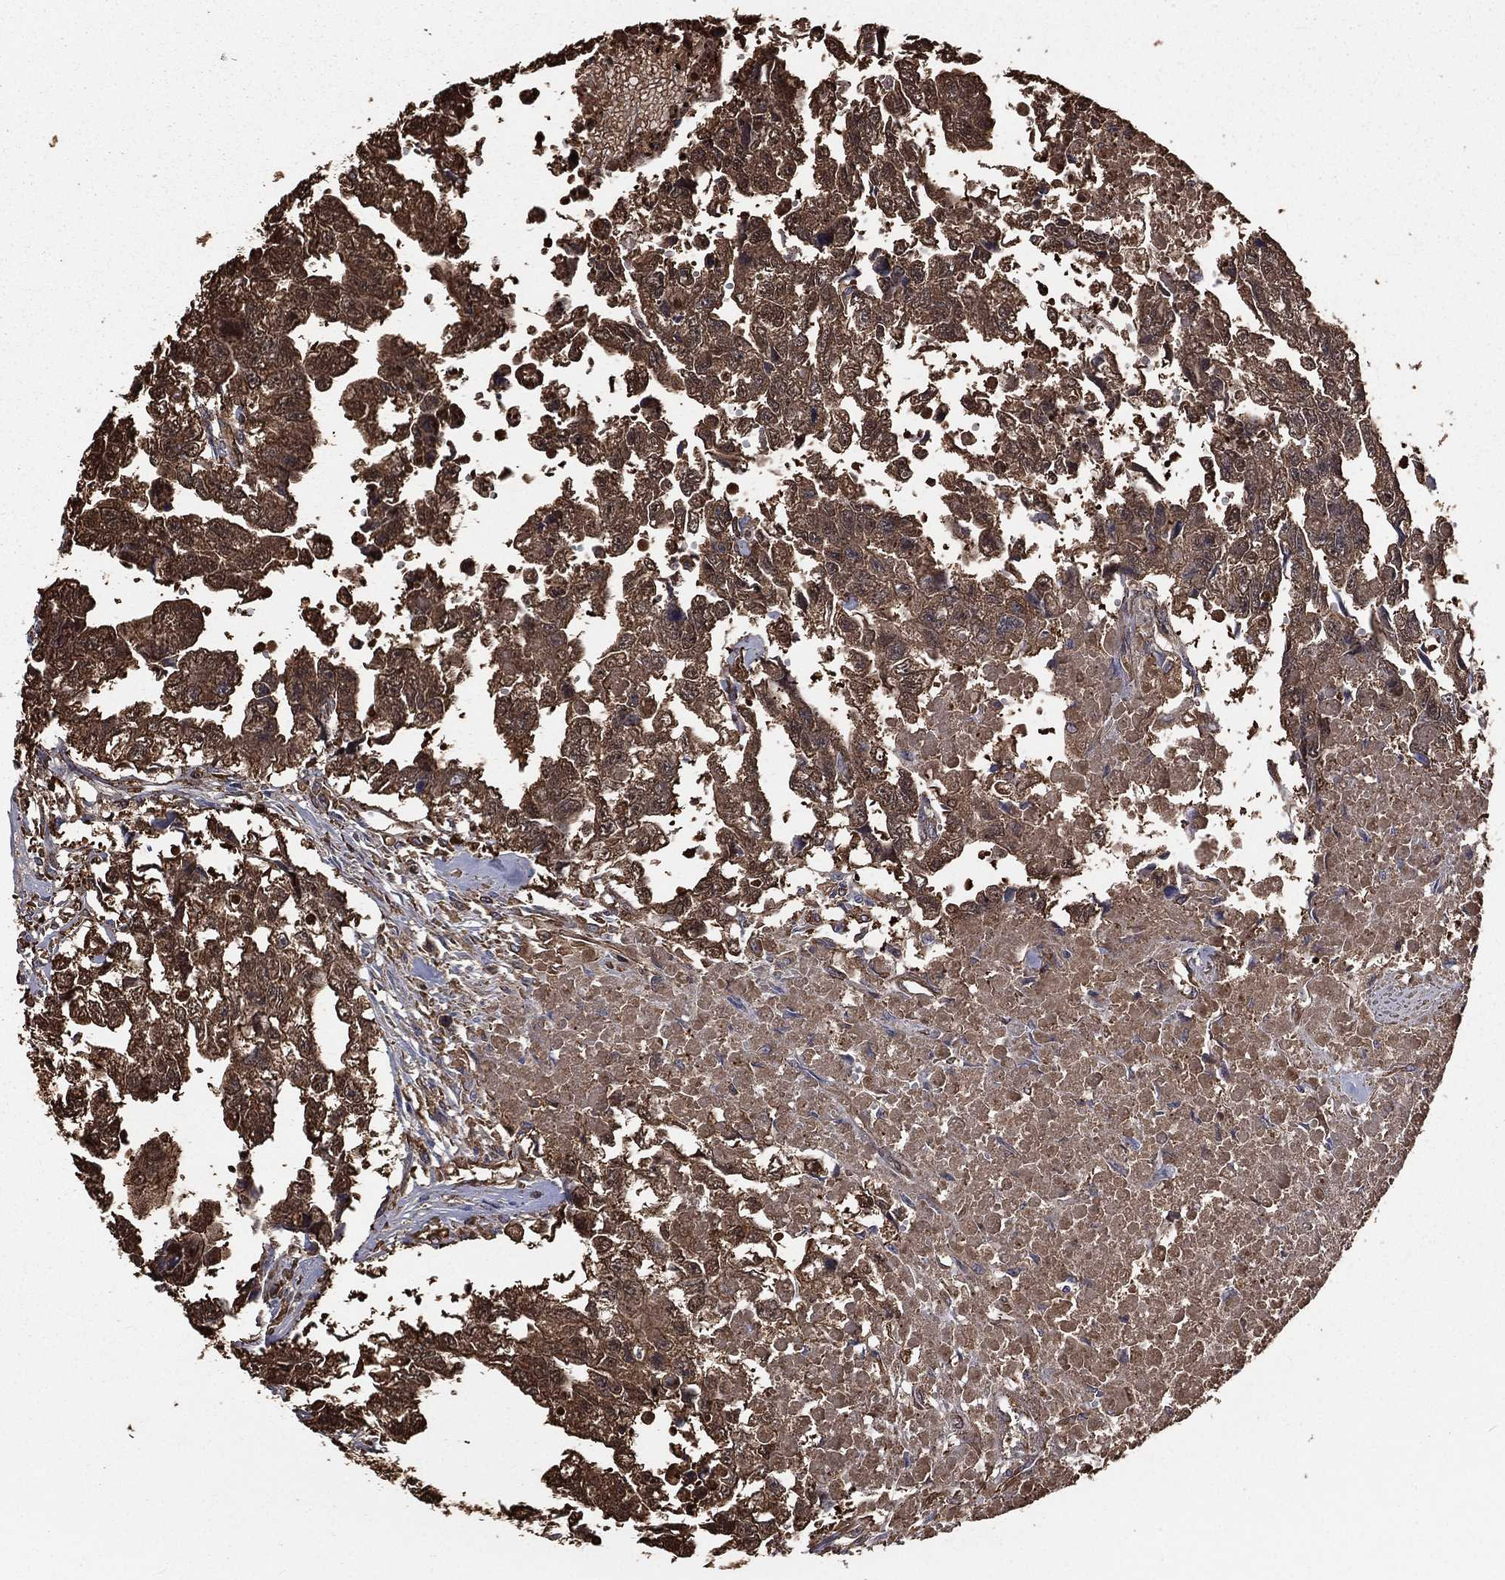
{"staining": {"intensity": "strong", "quantity": ">75%", "location": "cytoplasmic/membranous"}, "tissue": "testis cancer", "cell_type": "Tumor cells", "image_type": "cancer", "snomed": [{"axis": "morphology", "description": "Carcinoma, Embryonal, NOS"}, {"axis": "morphology", "description": "Teratoma, malignant, NOS"}, {"axis": "topography", "description": "Testis"}], "caption": "Immunohistochemical staining of testis cancer (embryonal carcinoma) displays strong cytoplasmic/membranous protein expression in approximately >75% of tumor cells.", "gene": "TBC1D2", "patient": {"sex": "male", "age": 44}}